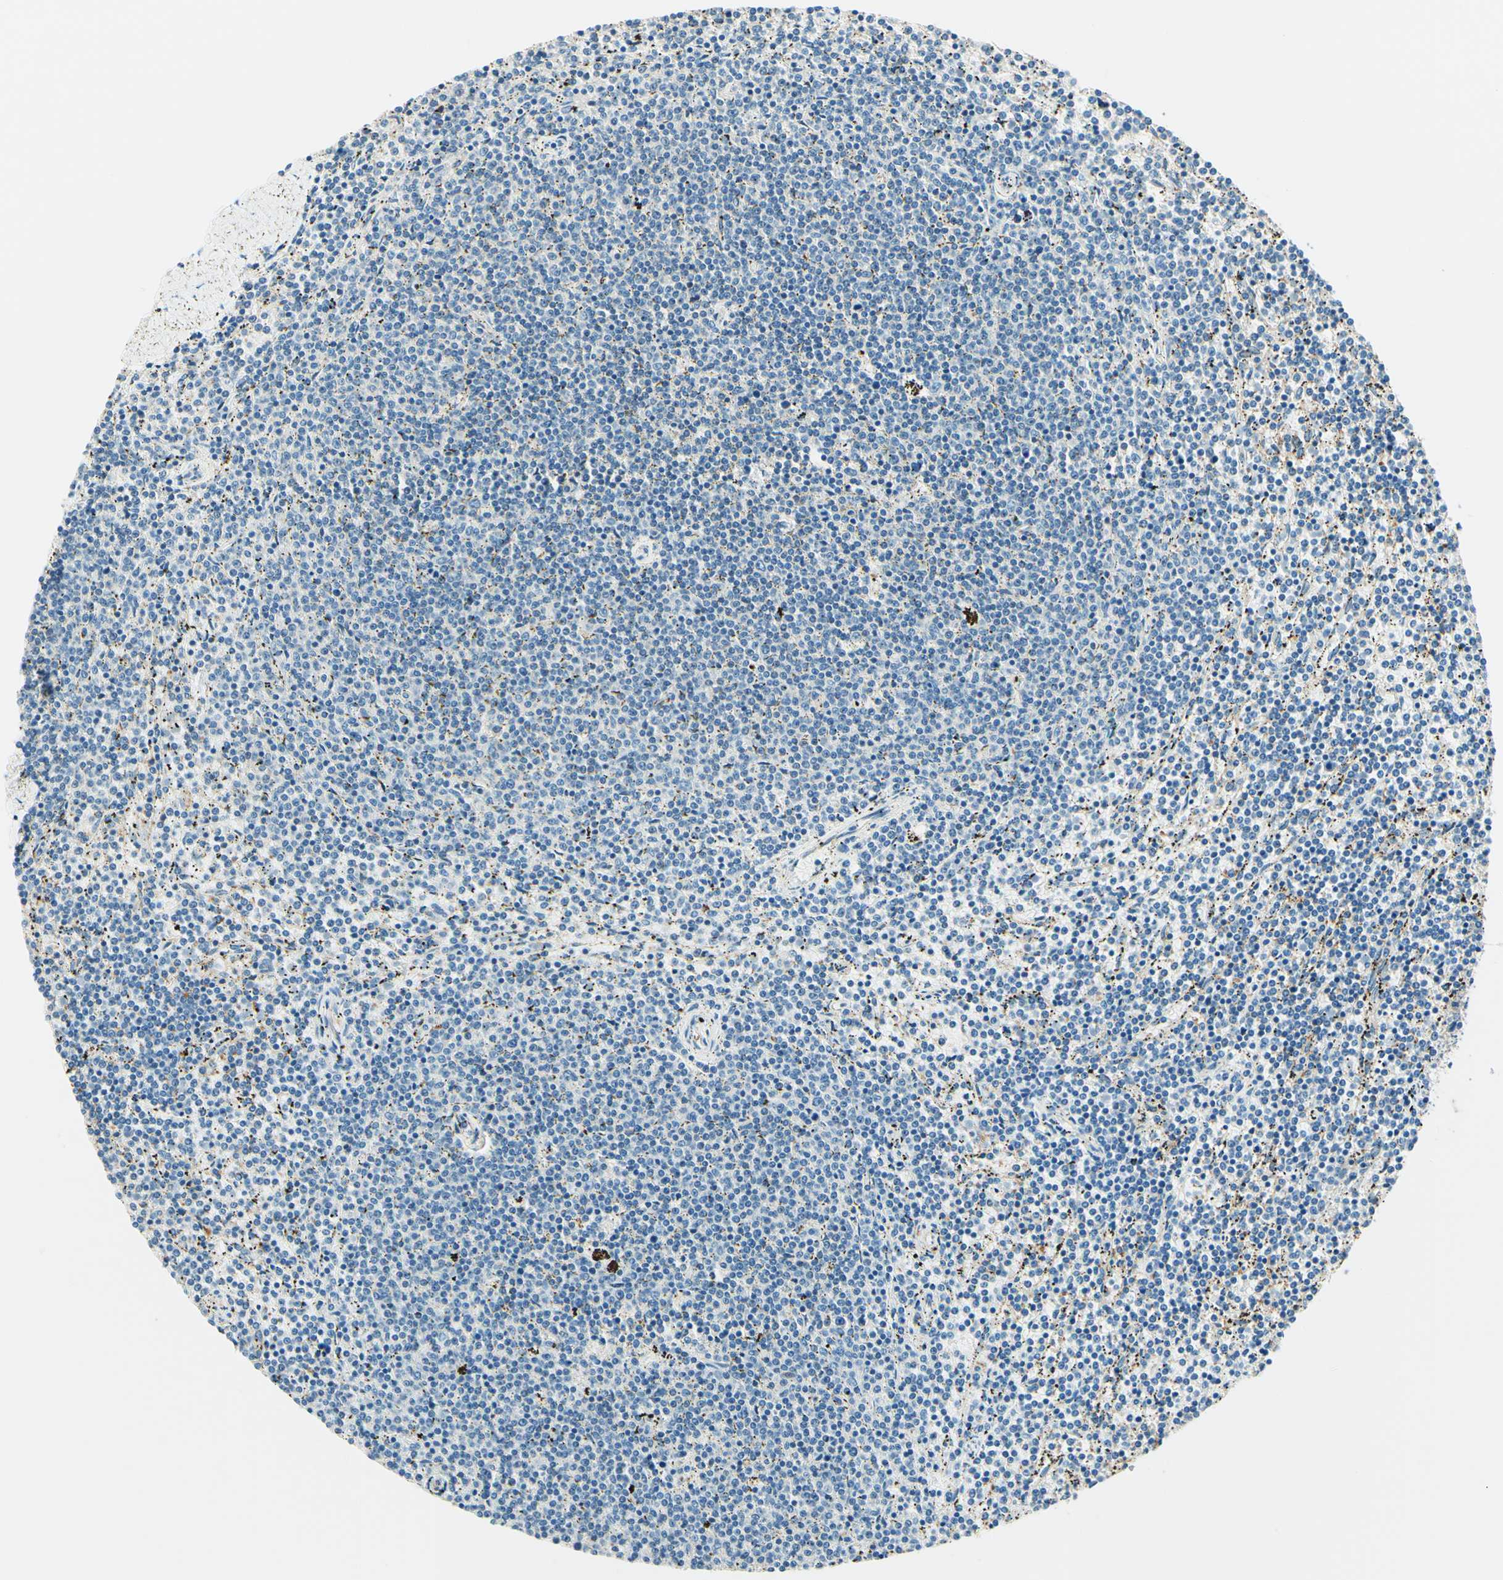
{"staining": {"intensity": "negative", "quantity": "none", "location": "none"}, "tissue": "lymphoma", "cell_type": "Tumor cells", "image_type": "cancer", "snomed": [{"axis": "morphology", "description": "Malignant lymphoma, non-Hodgkin's type, Low grade"}, {"axis": "topography", "description": "Spleen"}], "caption": "Low-grade malignant lymphoma, non-Hodgkin's type was stained to show a protein in brown. There is no significant staining in tumor cells.", "gene": "TAOK2", "patient": {"sex": "female", "age": 50}}